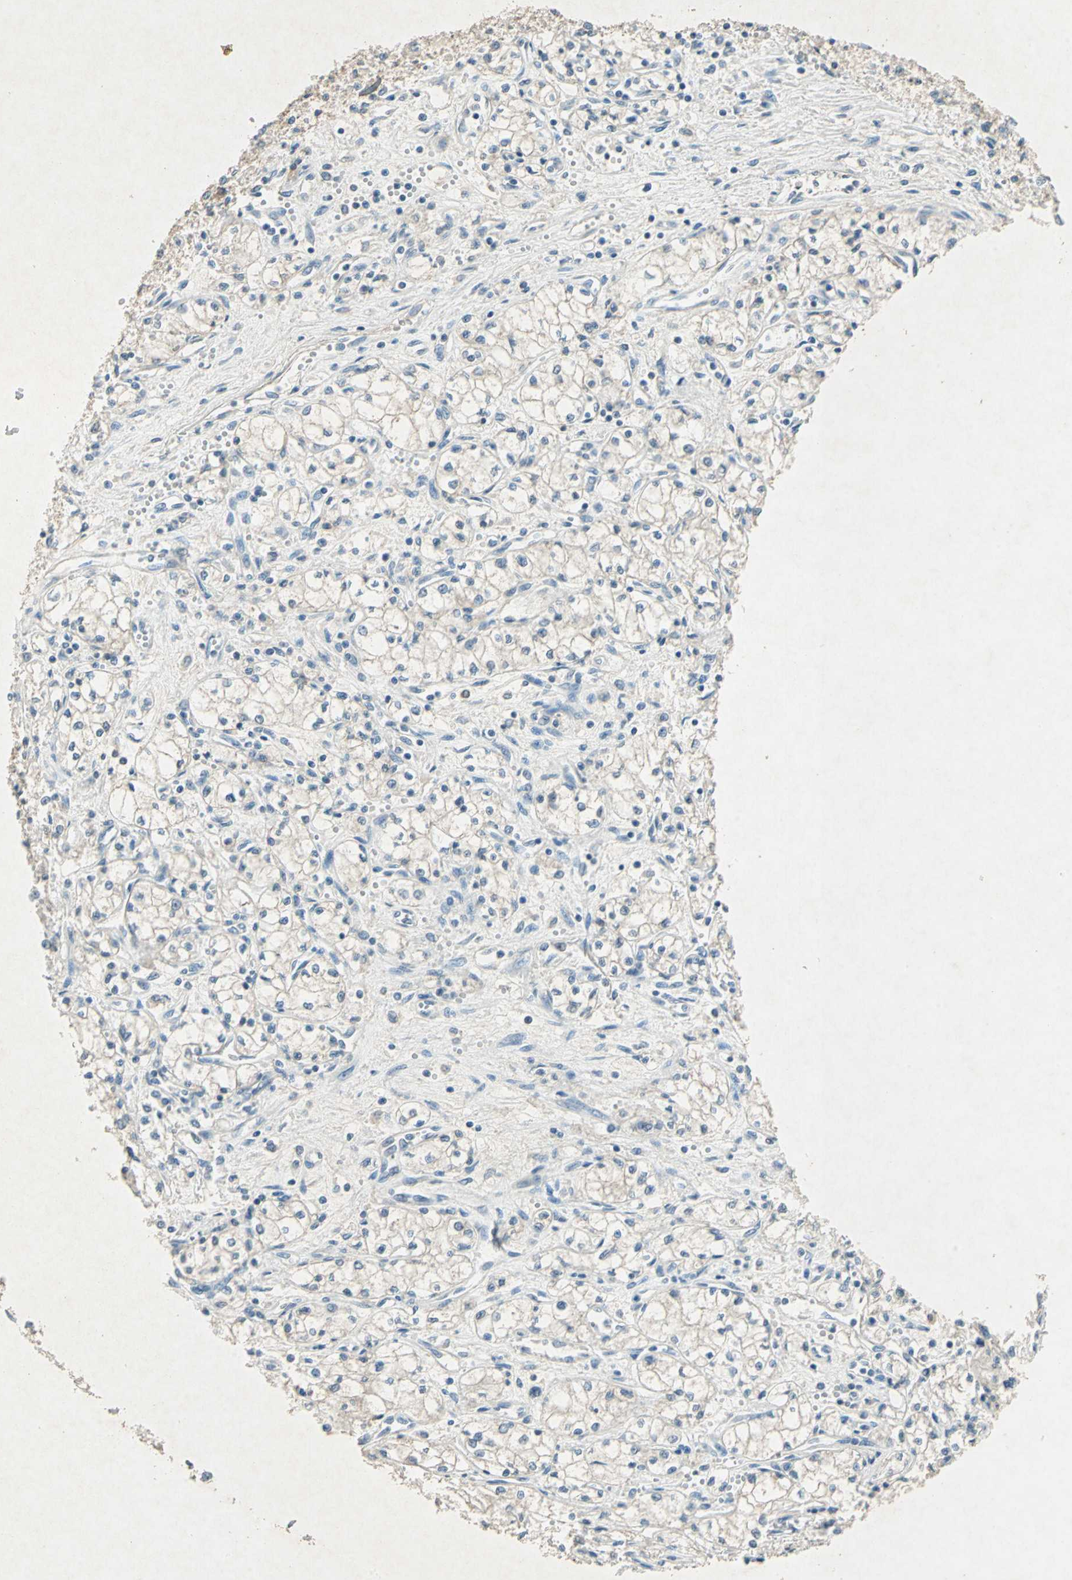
{"staining": {"intensity": "negative", "quantity": "none", "location": "none"}, "tissue": "renal cancer", "cell_type": "Tumor cells", "image_type": "cancer", "snomed": [{"axis": "morphology", "description": "Normal tissue, NOS"}, {"axis": "morphology", "description": "Adenocarcinoma, NOS"}, {"axis": "topography", "description": "Kidney"}], "caption": "Immunohistochemical staining of human renal adenocarcinoma shows no significant expression in tumor cells.", "gene": "CAMK2B", "patient": {"sex": "male", "age": 59}}